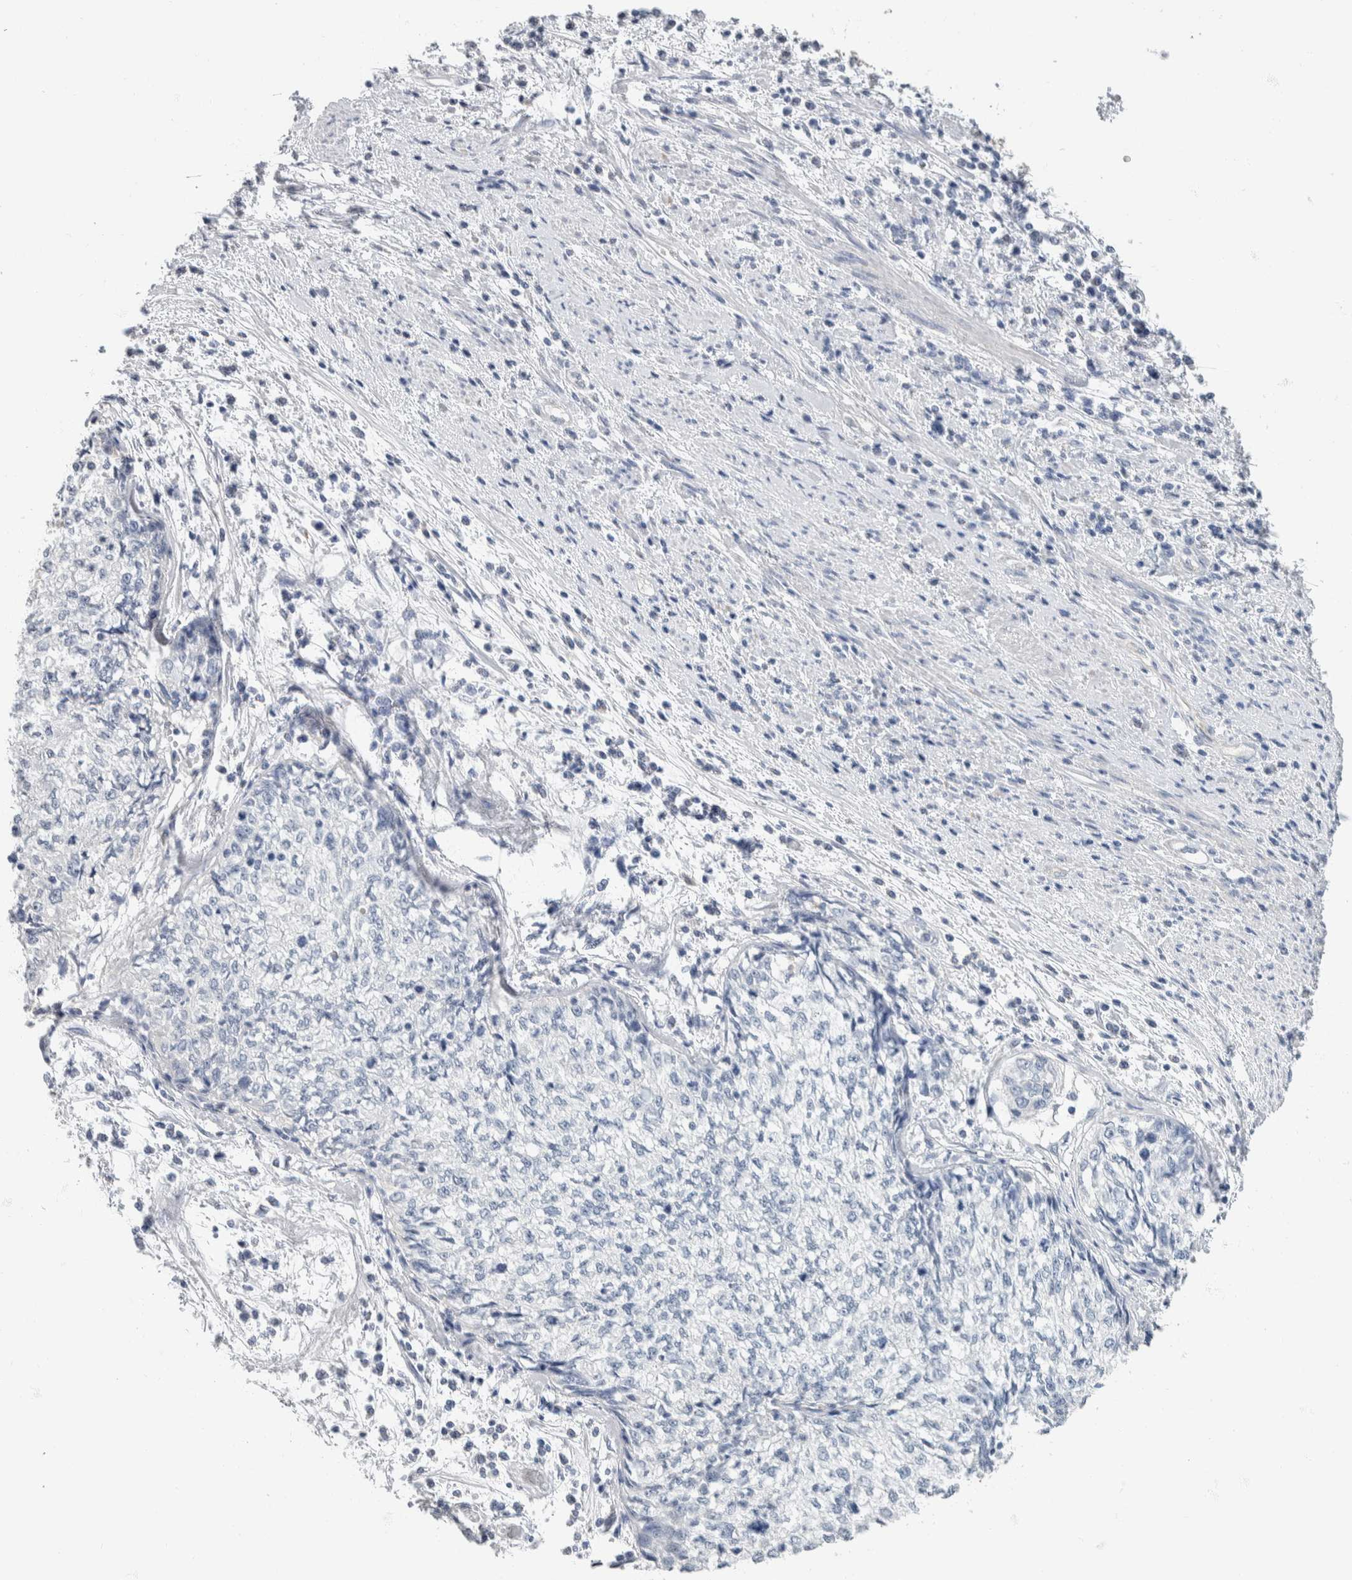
{"staining": {"intensity": "negative", "quantity": "none", "location": "none"}, "tissue": "cervical cancer", "cell_type": "Tumor cells", "image_type": "cancer", "snomed": [{"axis": "morphology", "description": "Squamous cell carcinoma, NOS"}, {"axis": "topography", "description": "Cervix"}], "caption": "A micrograph of cervical squamous cell carcinoma stained for a protein shows no brown staining in tumor cells.", "gene": "NEFM", "patient": {"sex": "female", "age": 57}}